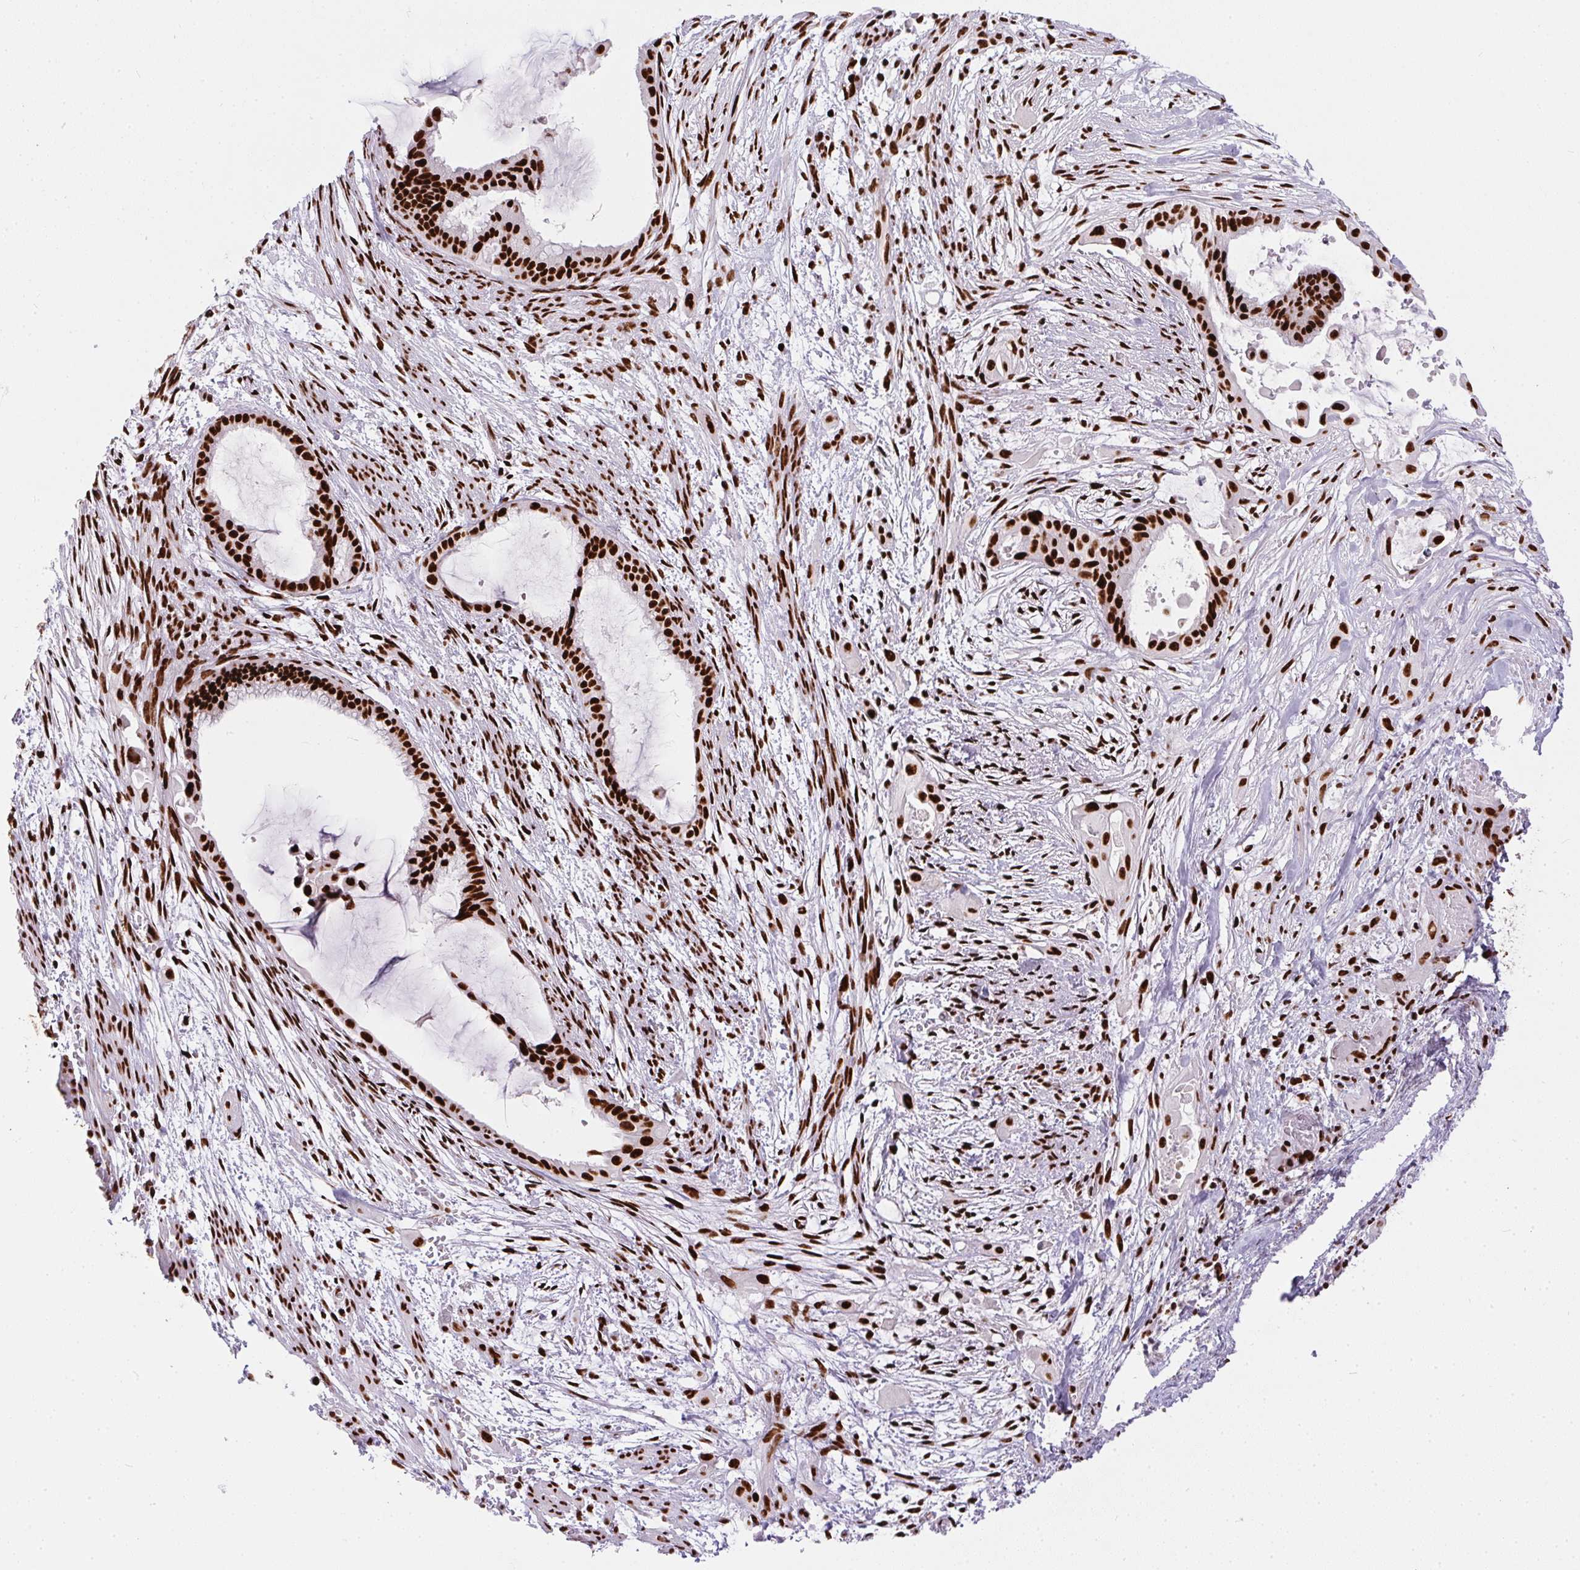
{"staining": {"intensity": "strong", "quantity": ">75%", "location": "nuclear"}, "tissue": "endometrial cancer", "cell_type": "Tumor cells", "image_type": "cancer", "snomed": [{"axis": "morphology", "description": "Adenocarcinoma, NOS"}, {"axis": "topography", "description": "Endometrium"}], "caption": "Brown immunohistochemical staining in human endometrial adenocarcinoma displays strong nuclear expression in about >75% of tumor cells.", "gene": "PAGE3", "patient": {"sex": "female", "age": 86}}